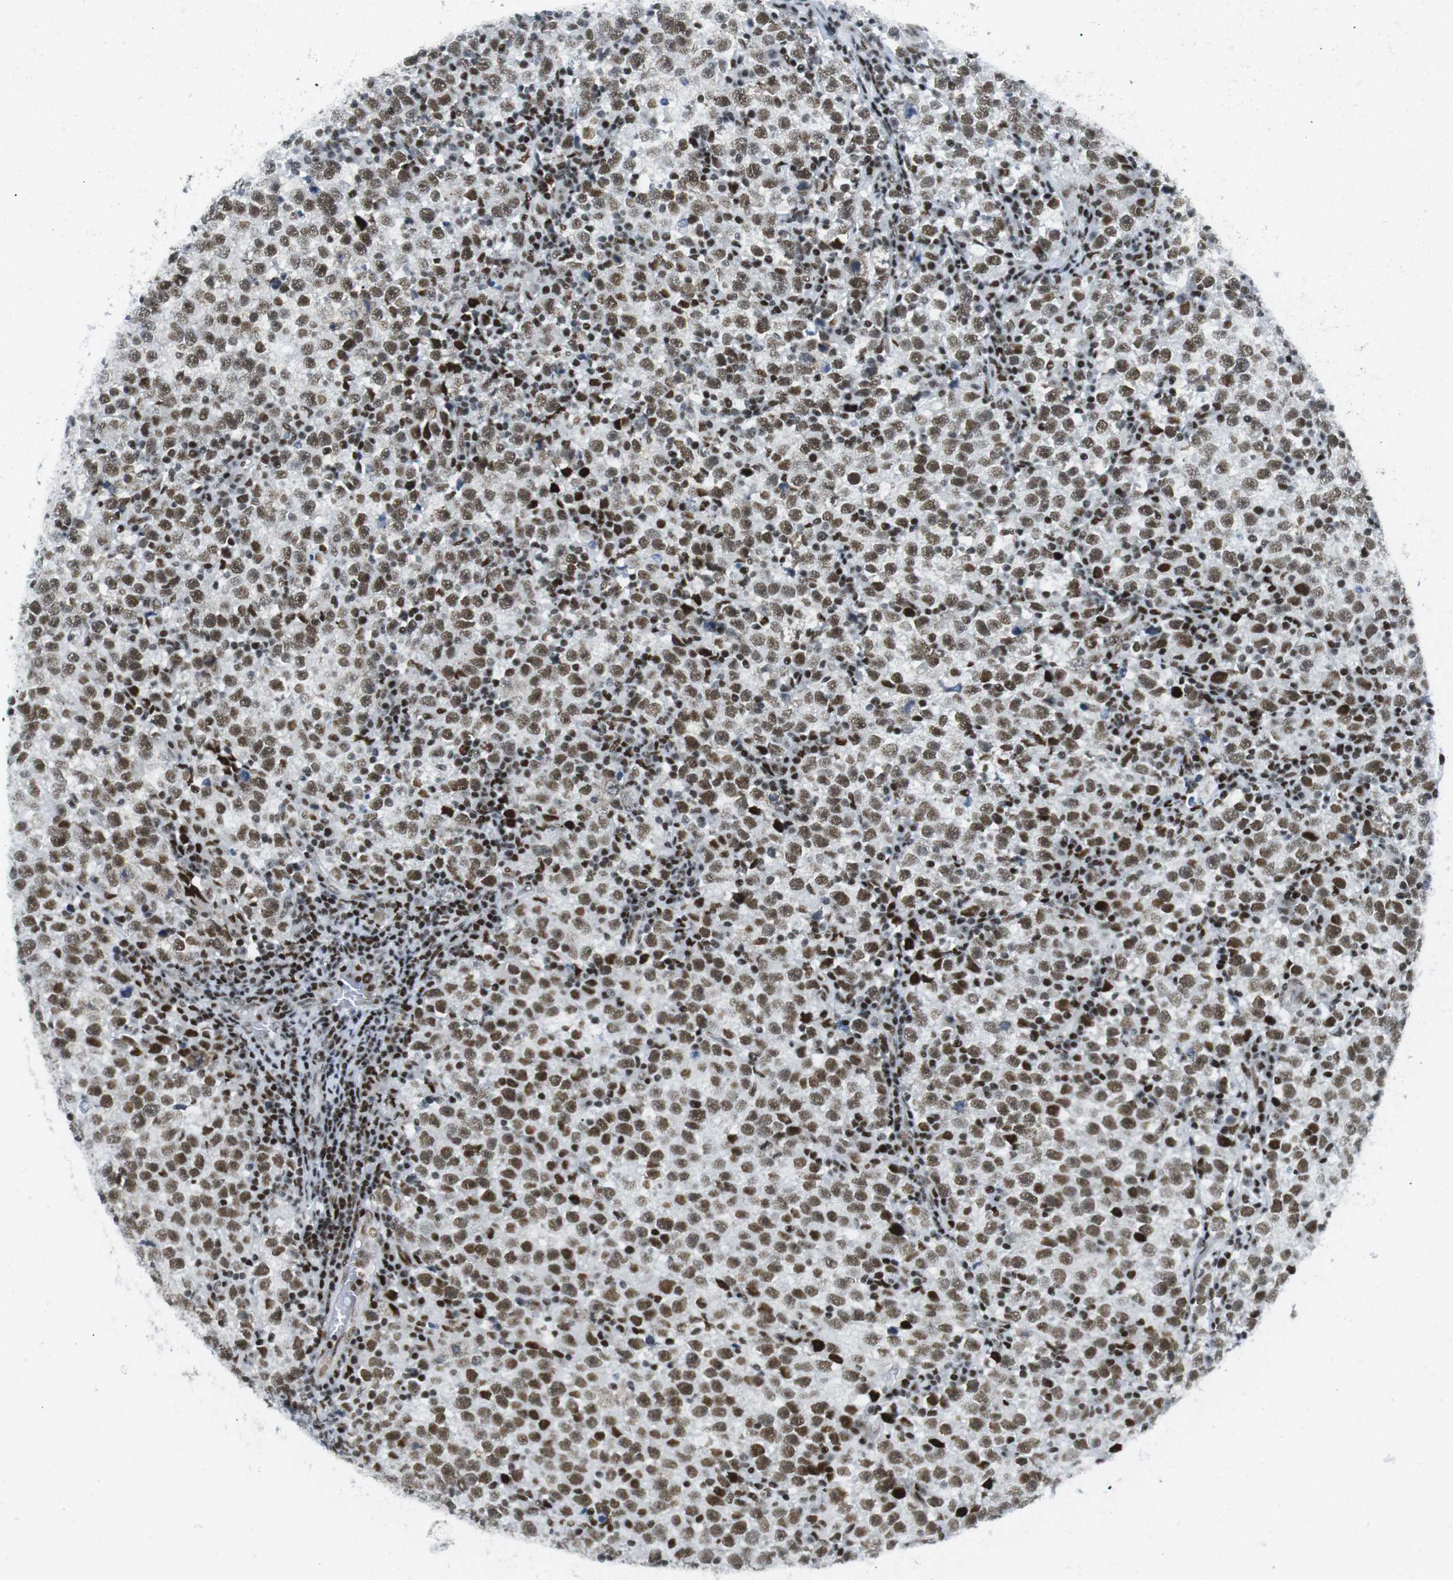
{"staining": {"intensity": "moderate", "quantity": ">75%", "location": "nuclear"}, "tissue": "testis cancer", "cell_type": "Tumor cells", "image_type": "cancer", "snomed": [{"axis": "morphology", "description": "Seminoma, NOS"}, {"axis": "topography", "description": "Testis"}], "caption": "Protein analysis of seminoma (testis) tissue shows moderate nuclear positivity in approximately >75% of tumor cells.", "gene": "ARID1A", "patient": {"sex": "male", "age": 43}}